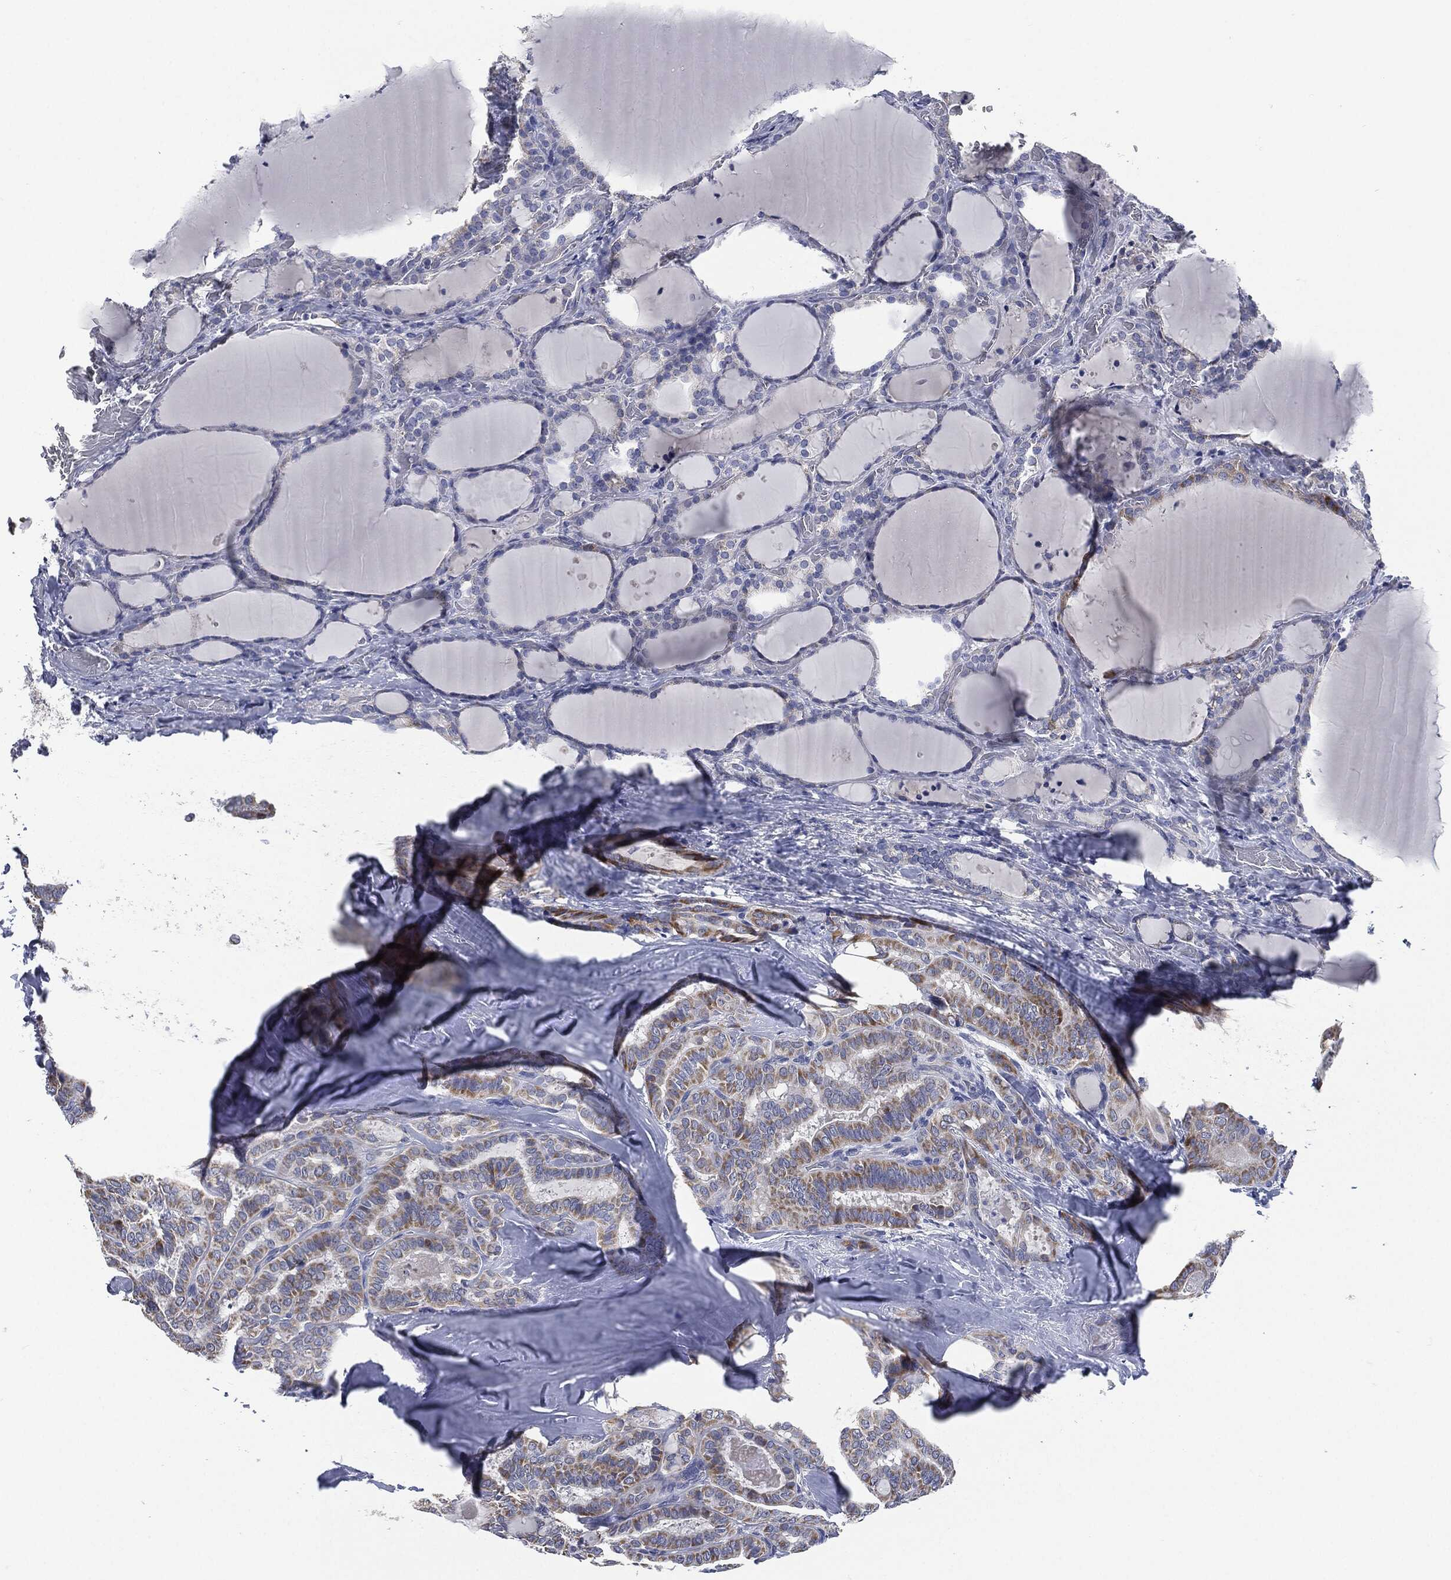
{"staining": {"intensity": "strong", "quantity": "25%-75%", "location": "cytoplasmic/membranous"}, "tissue": "thyroid cancer", "cell_type": "Tumor cells", "image_type": "cancer", "snomed": [{"axis": "morphology", "description": "Papillary adenocarcinoma, NOS"}, {"axis": "topography", "description": "Thyroid gland"}], "caption": "This histopathology image shows thyroid papillary adenocarcinoma stained with IHC to label a protein in brown. The cytoplasmic/membranous of tumor cells show strong positivity for the protein. Nuclei are counter-stained blue.", "gene": "SIGLEC9", "patient": {"sex": "female", "age": 39}}